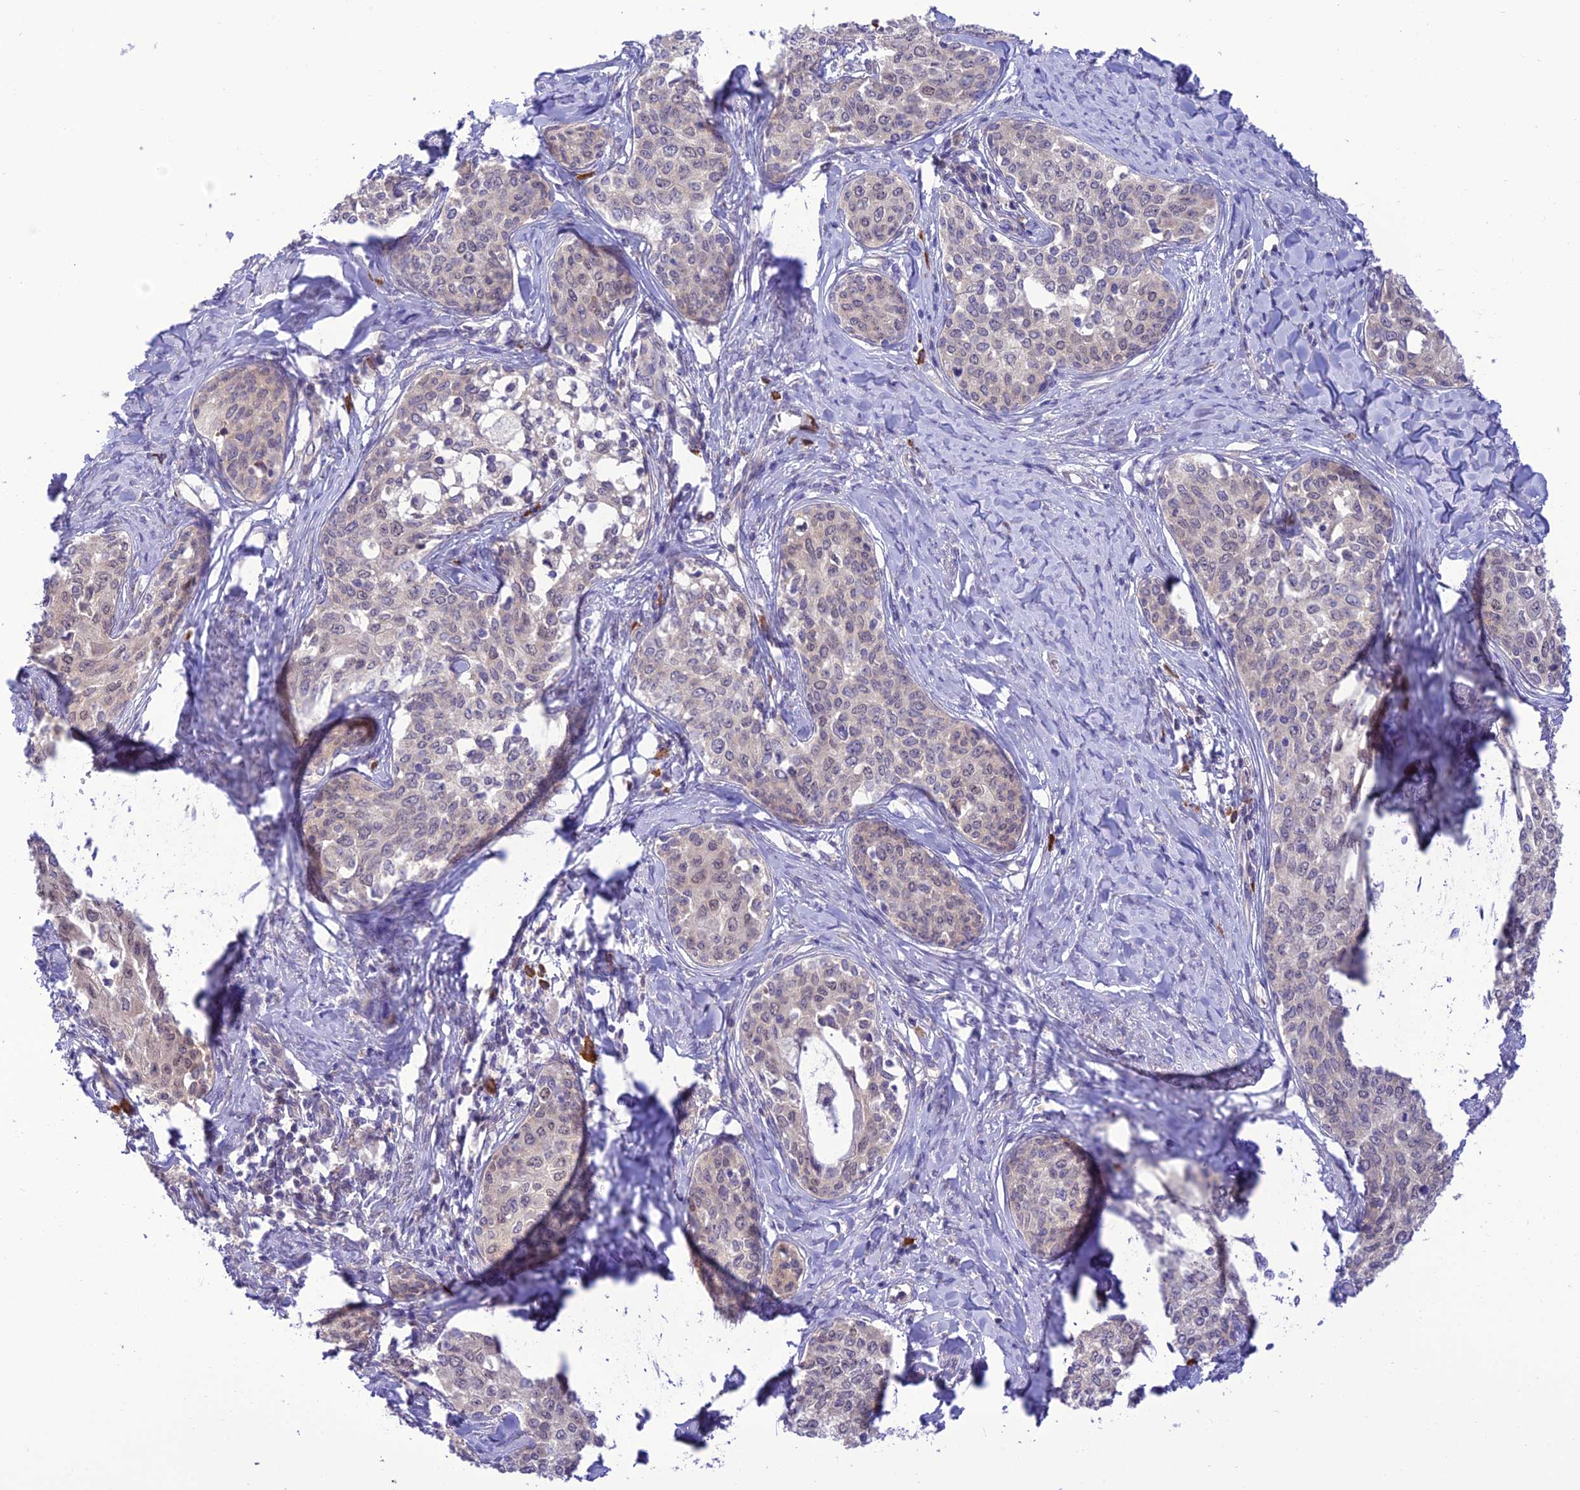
{"staining": {"intensity": "negative", "quantity": "none", "location": "none"}, "tissue": "cervical cancer", "cell_type": "Tumor cells", "image_type": "cancer", "snomed": [{"axis": "morphology", "description": "Squamous cell carcinoma, NOS"}, {"axis": "morphology", "description": "Adenocarcinoma, NOS"}, {"axis": "topography", "description": "Cervix"}], "caption": "Cervical squamous cell carcinoma was stained to show a protein in brown. There is no significant expression in tumor cells.", "gene": "RNF126", "patient": {"sex": "female", "age": 52}}